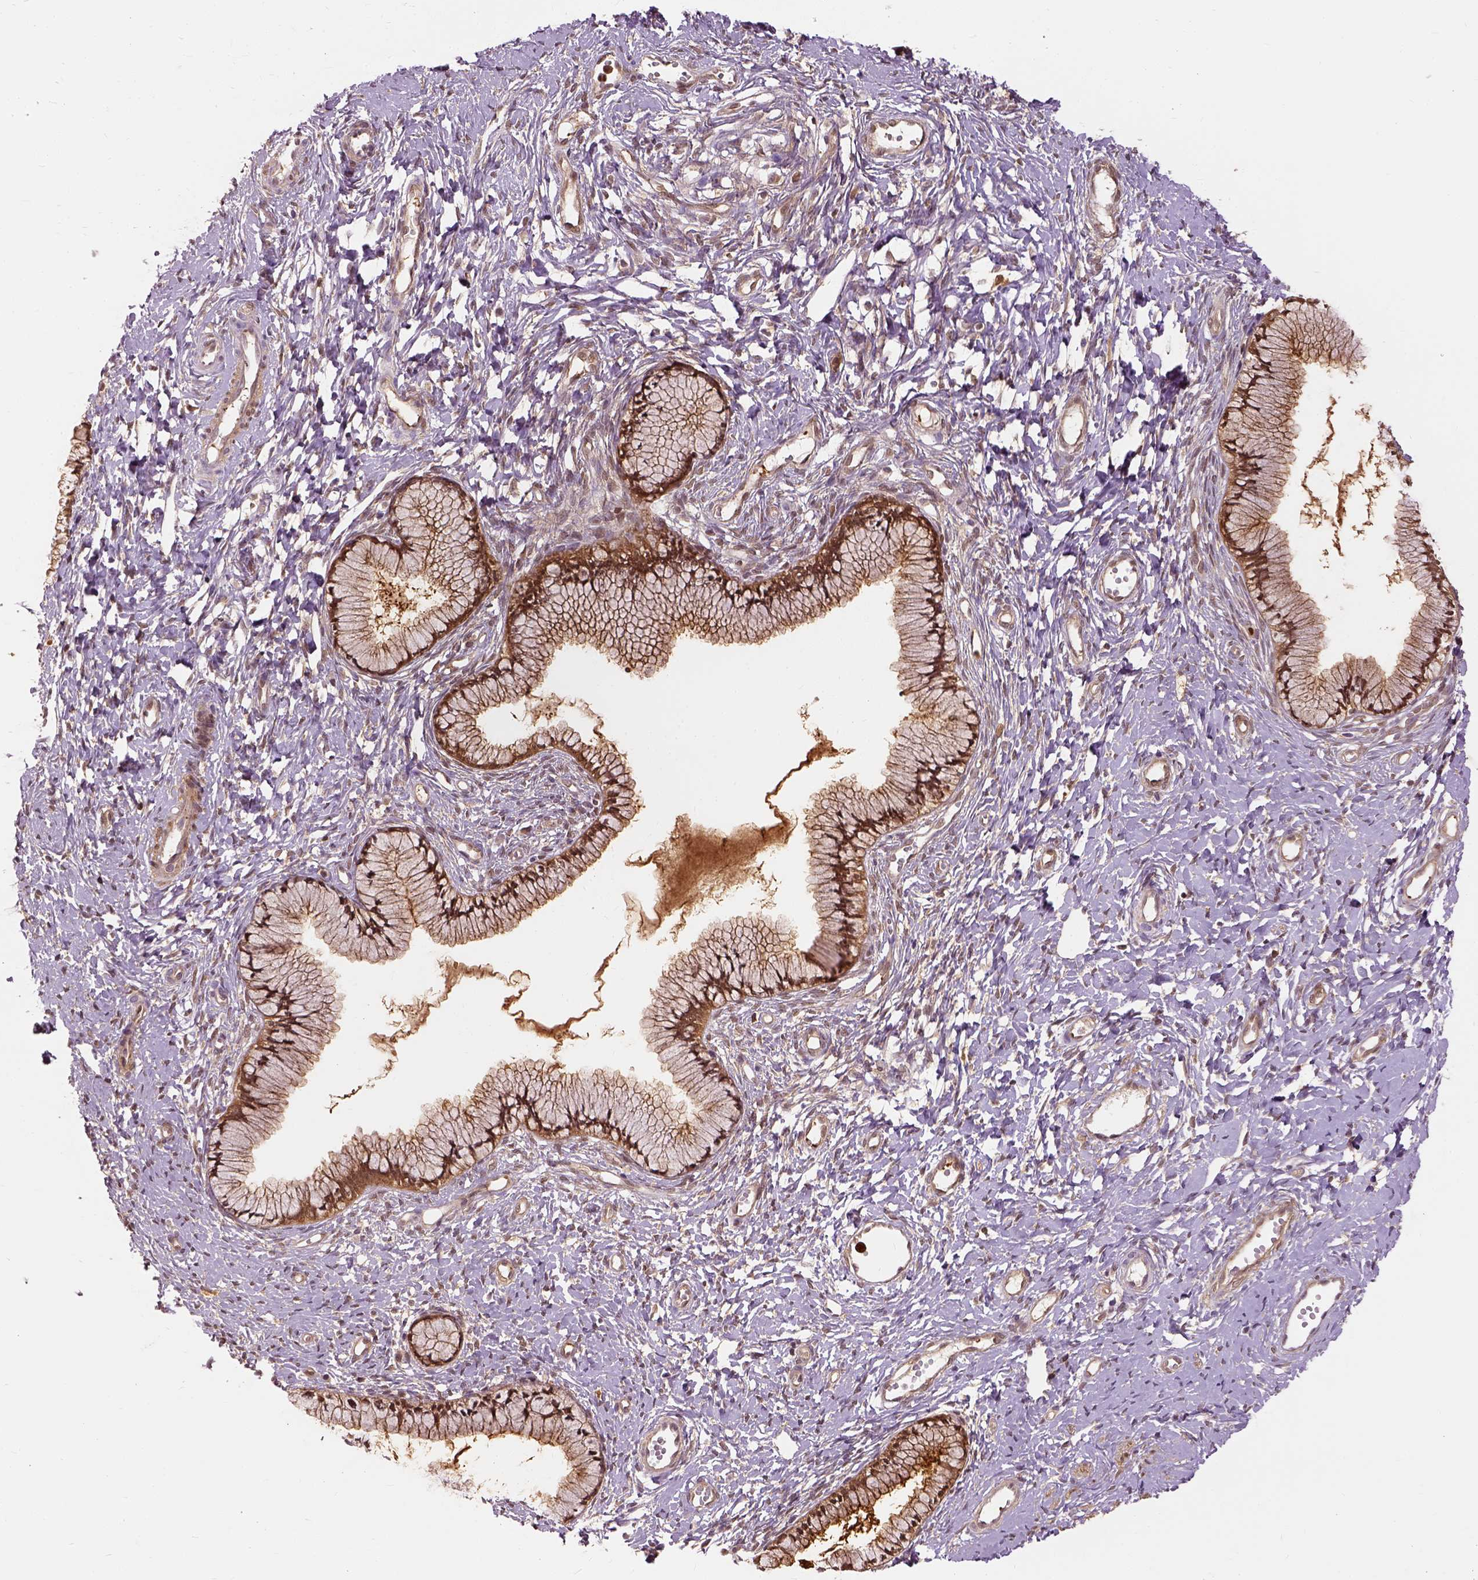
{"staining": {"intensity": "moderate", "quantity": ">75%", "location": "cytoplasmic/membranous"}, "tissue": "cervix", "cell_type": "Glandular cells", "image_type": "normal", "snomed": [{"axis": "morphology", "description": "Normal tissue, NOS"}, {"axis": "topography", "description": "Cervix"}], "caption": "Protein staining demonstrates moderate cytoplasmic/membranous staining in approximately >75% of glandular cells in benign cervix. The staining was performed using DAB to visualize the protein expression in brown, while the nuclei were stained in blue with hematoxylin (Magnification: 20x).", "gene": "GPI", "patient": {"sex": "female", "age": 40}}